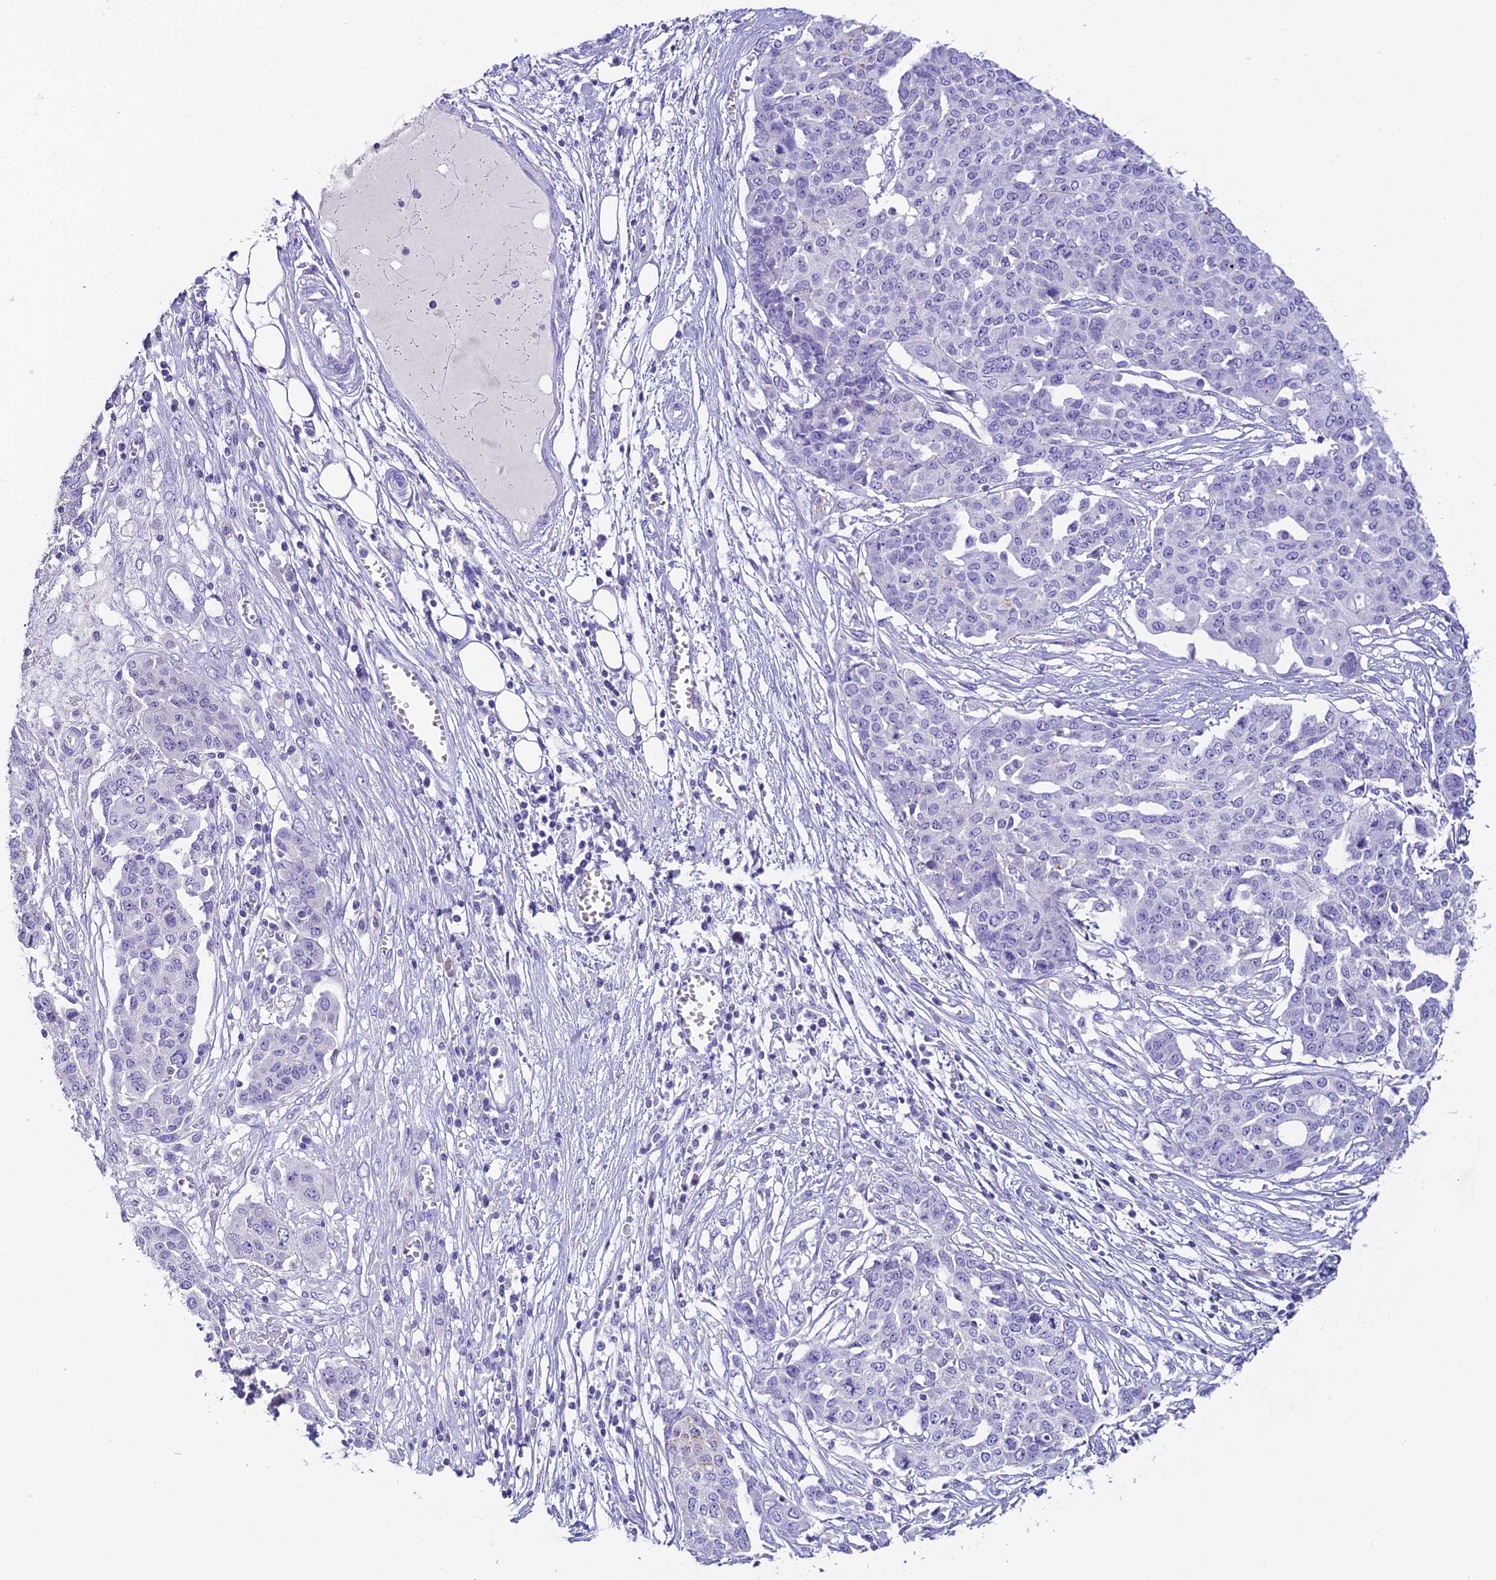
{"staining": {"intensity": "negative", "quantity": "none", "location": "none"}, "tissue": "ovarian cancer", "cell_type": "Tumor cells", "image_type": "cancer", "snomed": [{"axis": "morphology", "description": "Cystadenocarcinoma, serous, NOS"}, {"axis": "topography", "description": "Soft tissue"}, {"axis": "topography", "description": "Ovary"}], "caption": "Tumor cells show no significant protein expression in ovarian cancer.", "gene": "C12orf29", "patient": {"sex": "female", "age": 57}}